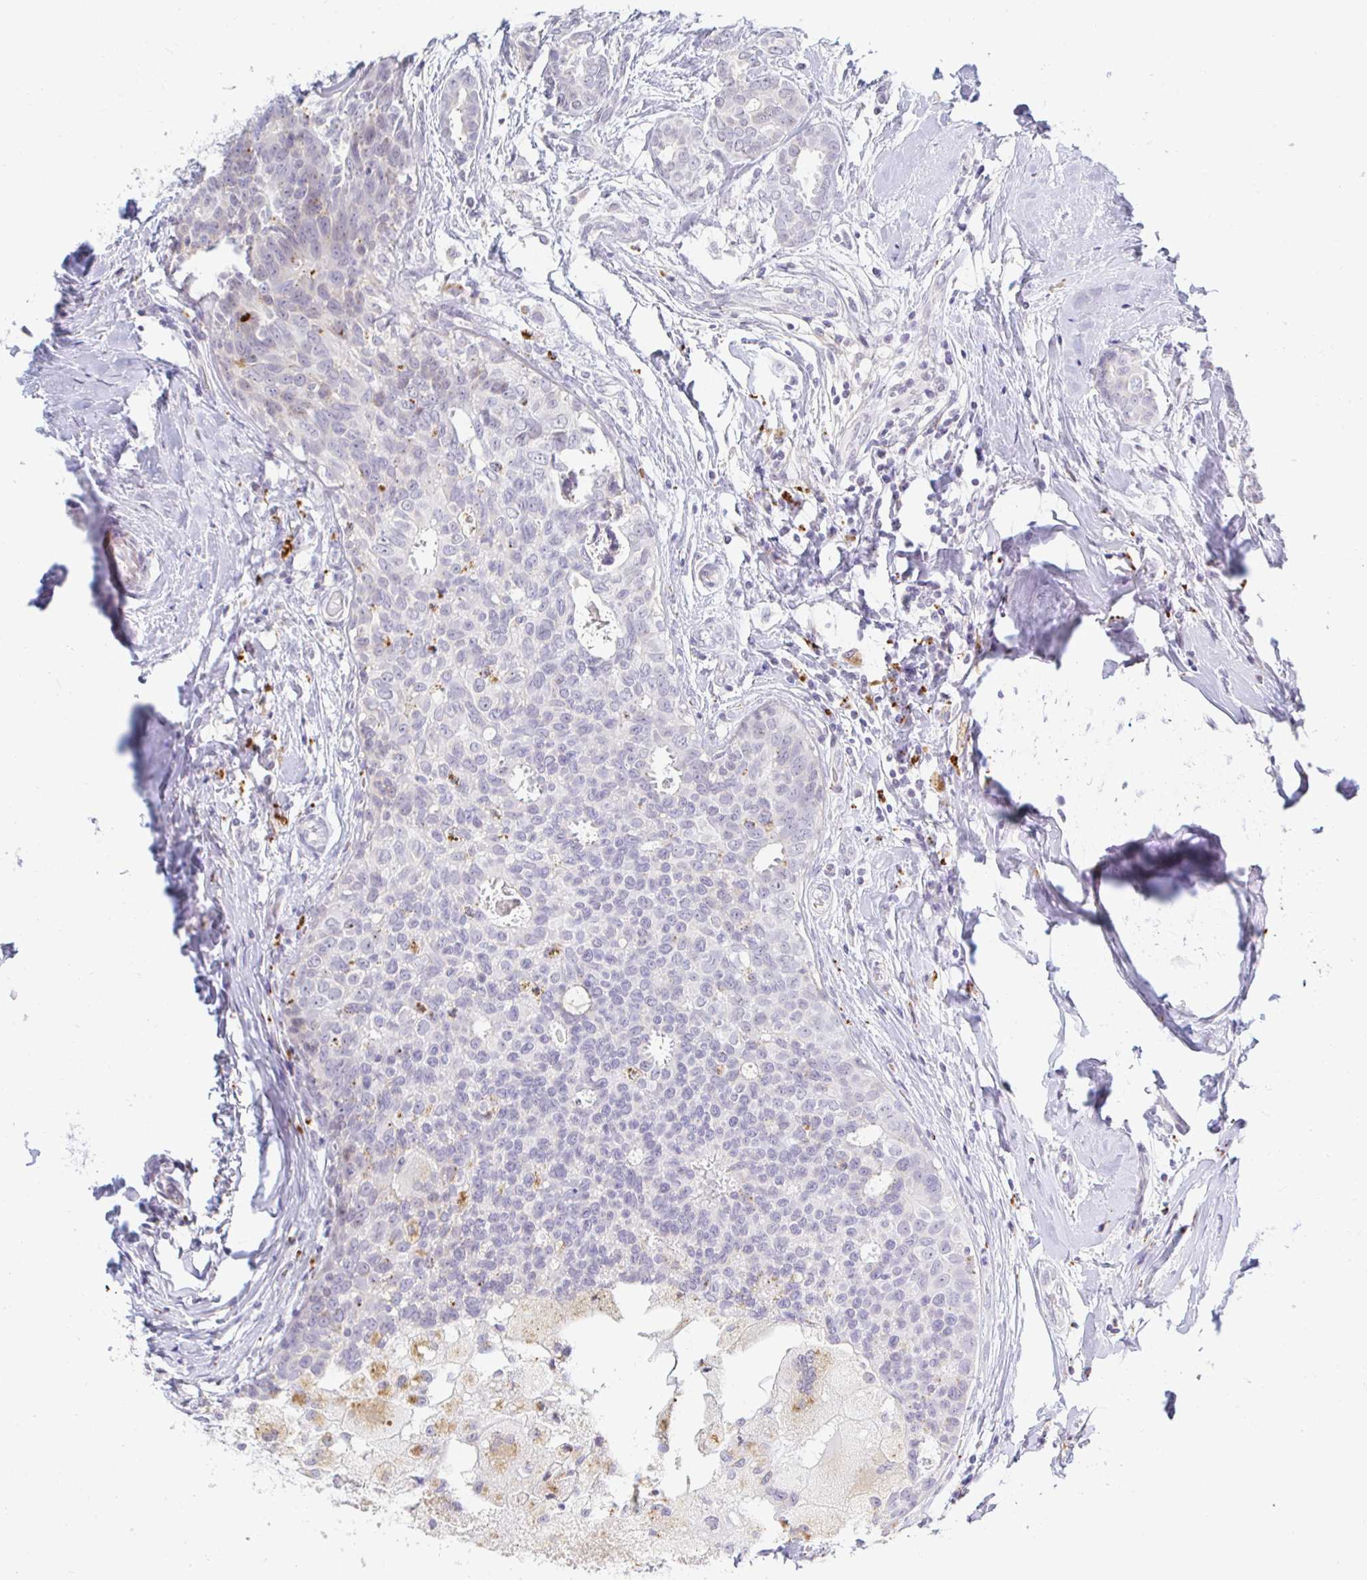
{"staining": {"intensity": "negative", "quantity": "none", "location": "none"}, "tissue": "breast cancer", "cell_type": "Tumor cells", "image_type": "cancer", "snomed": [{"axis": "morphology", "description": "Duct carcinoma"}, {"axis": "topography", "description": "Breast"}], "caption": "DAB (3,3'-diaminobenzidine) immunohistochemical staining of human breast cancer (intraductal carcinoma) displays no significant positivity in tumor cells. Nuclei are stained in blue.", "gene": "OR51D1", "patient": {"sex": "female", "age": 45}}